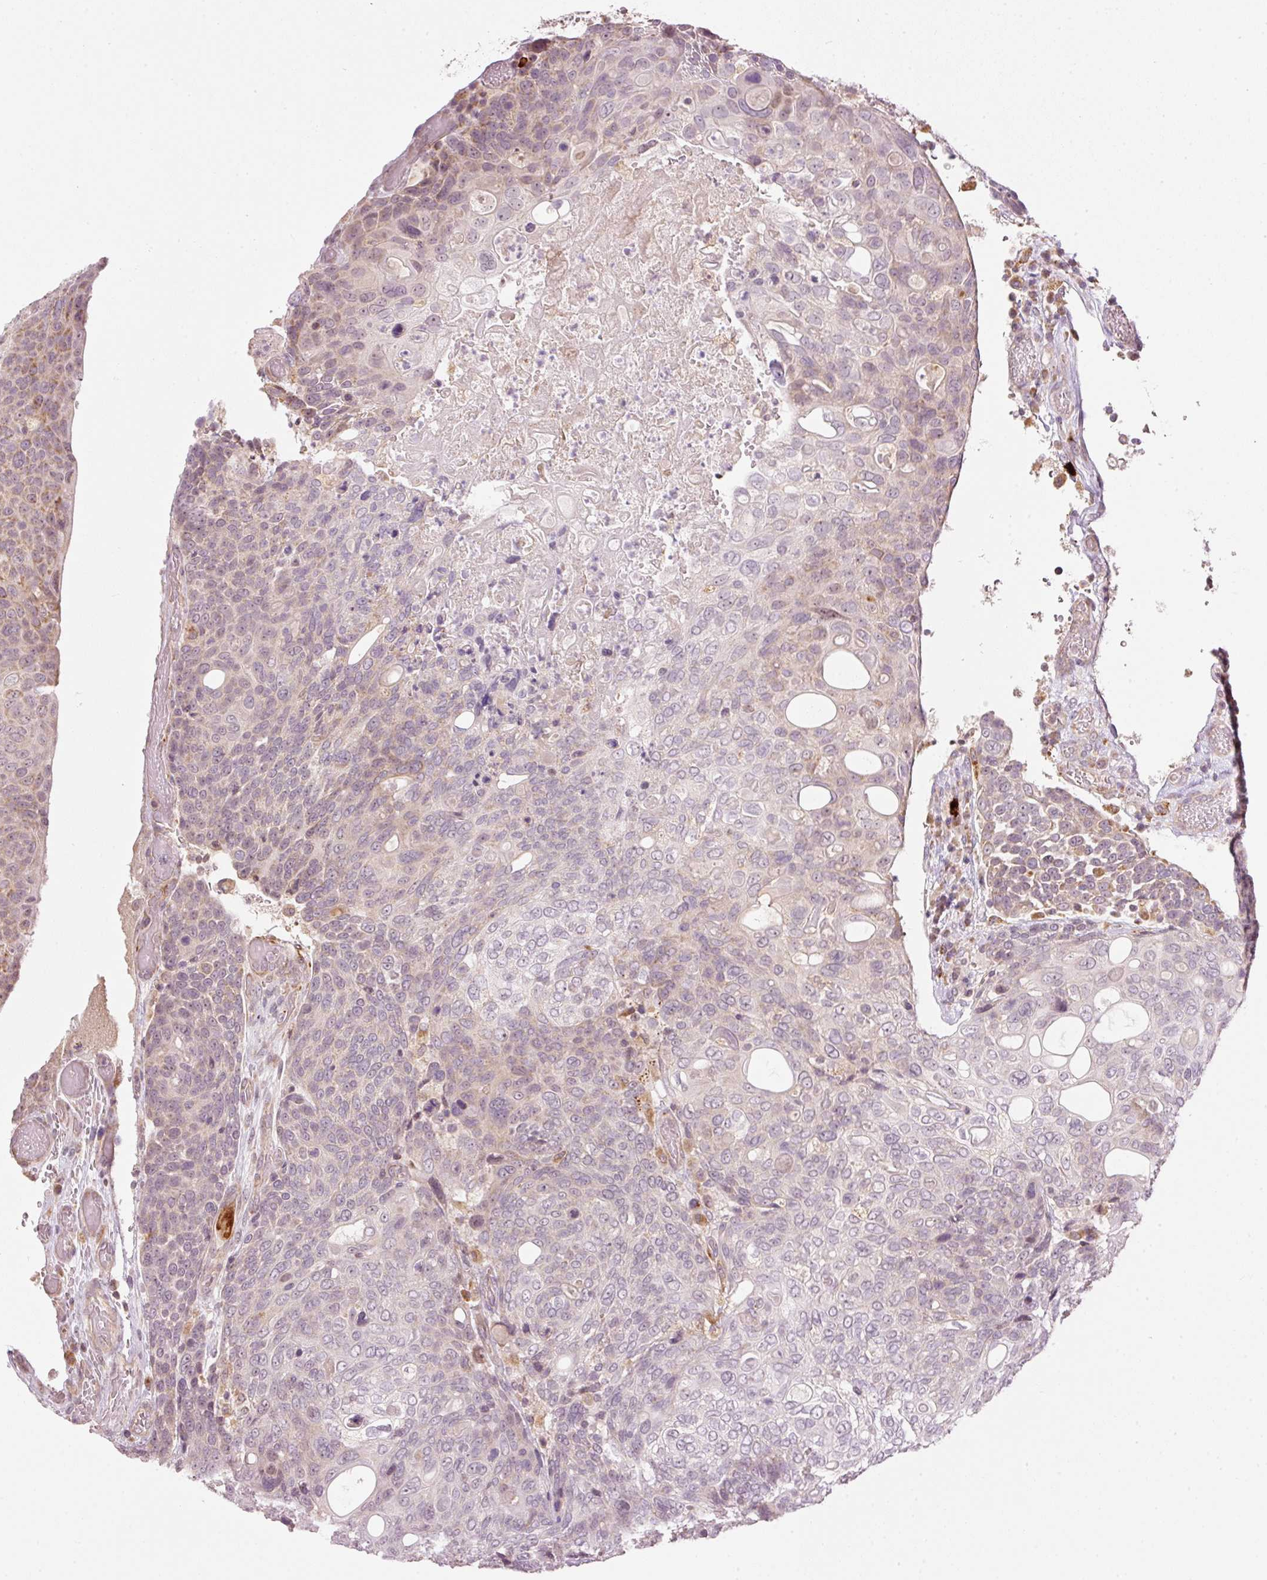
{"staining": {"intensity": "moderate", "quantity": "25%-75%", "location": "cytoplasmic/membranous"}, "tissue": "urothelial cancer", "cell_type": "Tumor cells", "image_type": "cancer", "snomed": [{"axis": "morphology", "description": "Urothelial carcinoma, High grade"}, {"axis": "topography", "description": "Urinary bladder"}], "caption": "Immunohistochemical staining of human urothelial carcinoma (high-grade) shows medium levels of moderate cytoplasmic/membranous expression in about 25%-75% of tumor cells.", "gene": "CDC20B", "patient": {"sex": "female", "age": 70}}